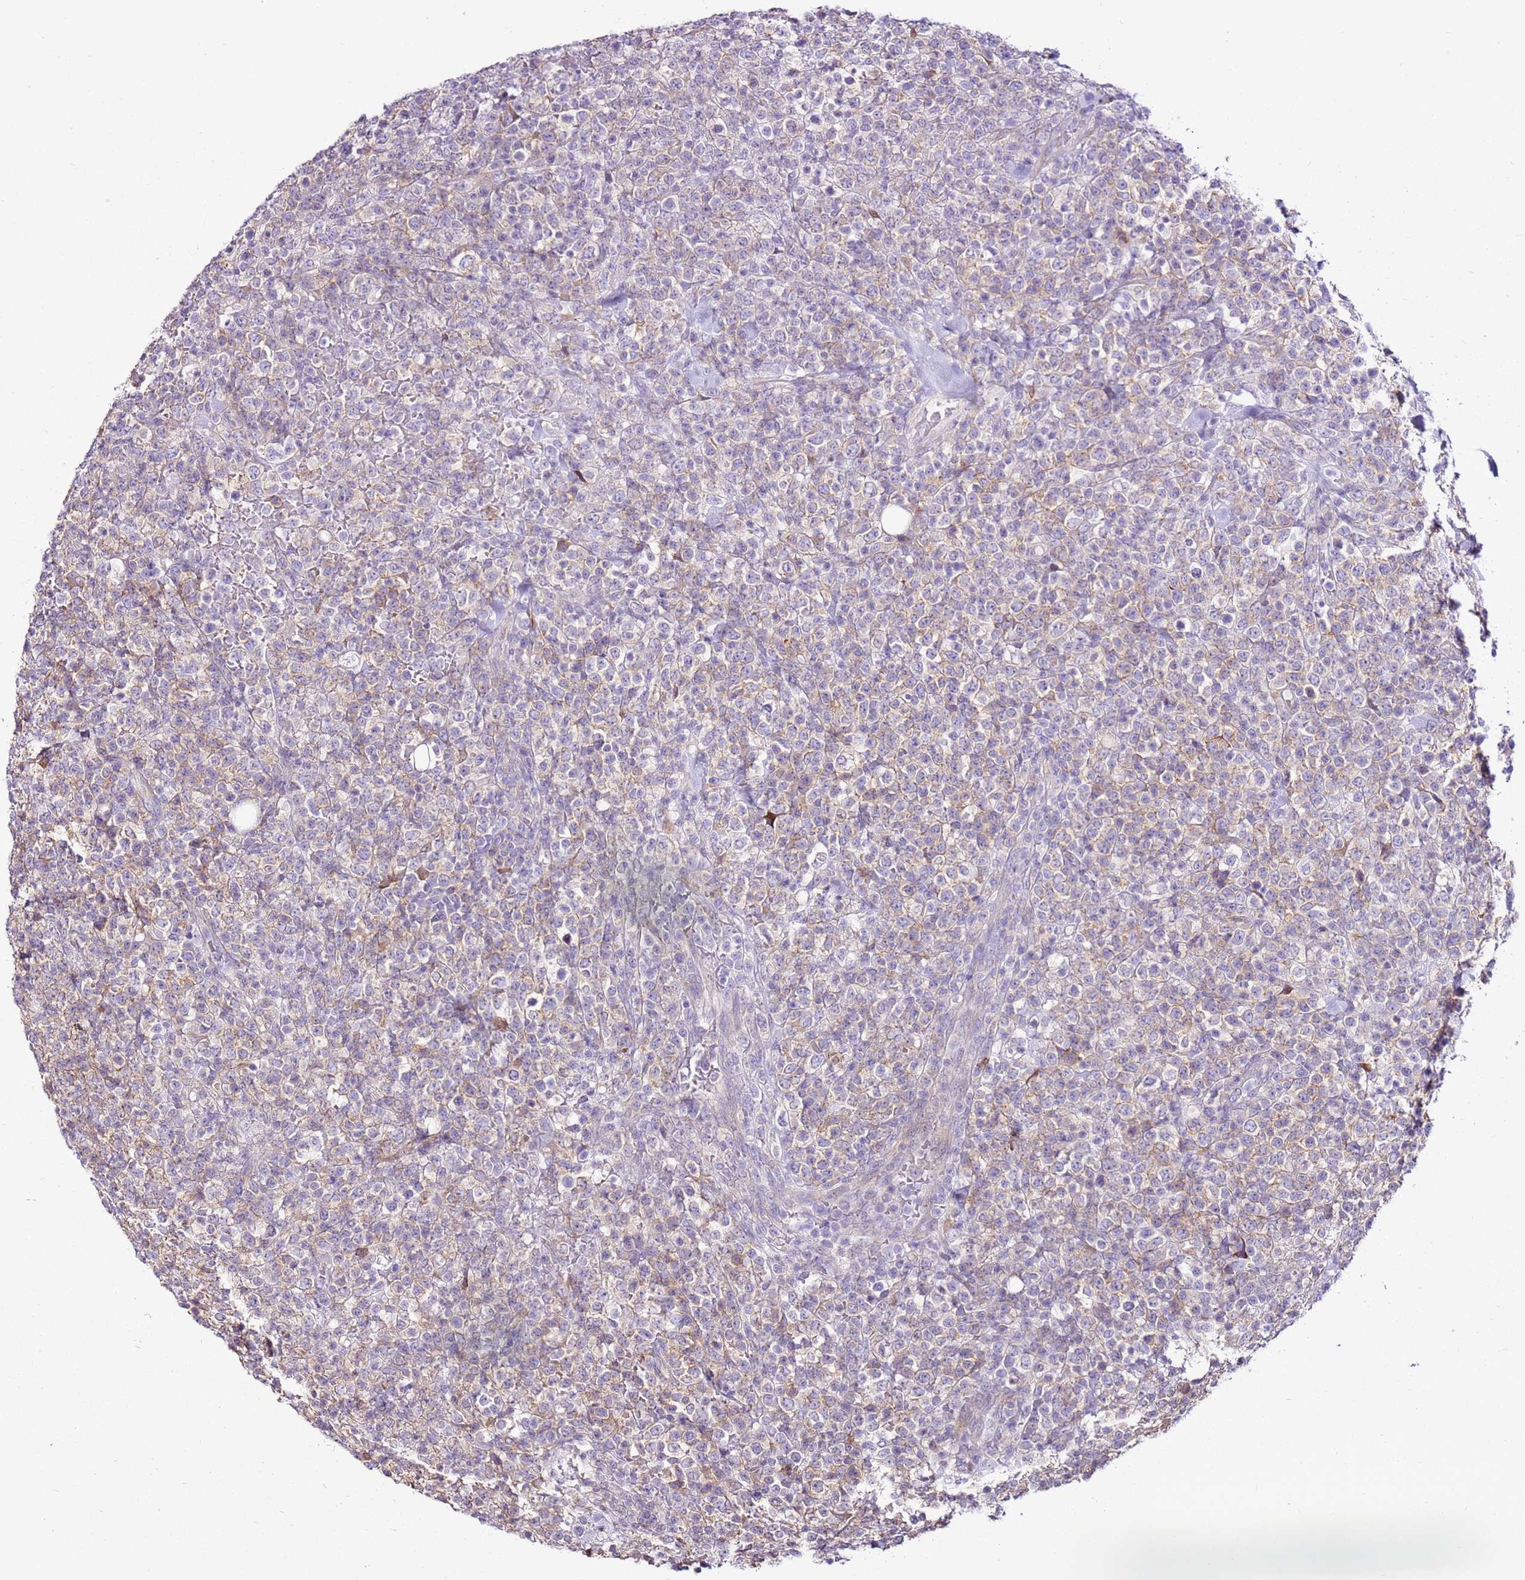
{"staining": {"intensity": "weak", "quantity": "25%-75%", "location": "cytoplasmic/membranous"}, "tissue": "lymphoma", "cell_type": "Tumor cells", "image_type": "cancer", "snomed": [{"axis": "morphology", "description": "Malignant lymphoma, non-Hodgkin's type, High grade"}, {"axis": "topography", "description": "Colon"}], "caption": "A photomicrograph of high-grade malignant lymphoma, non-Hodgkin's type stained for a protein displays weak cytoplasmic/membranous brown staining in tumor cells. (DAB IHC with brightfield microscopy, high magnification).", "gene": "SLC38A5", "patient": {"sex": "female", "age": 53}}